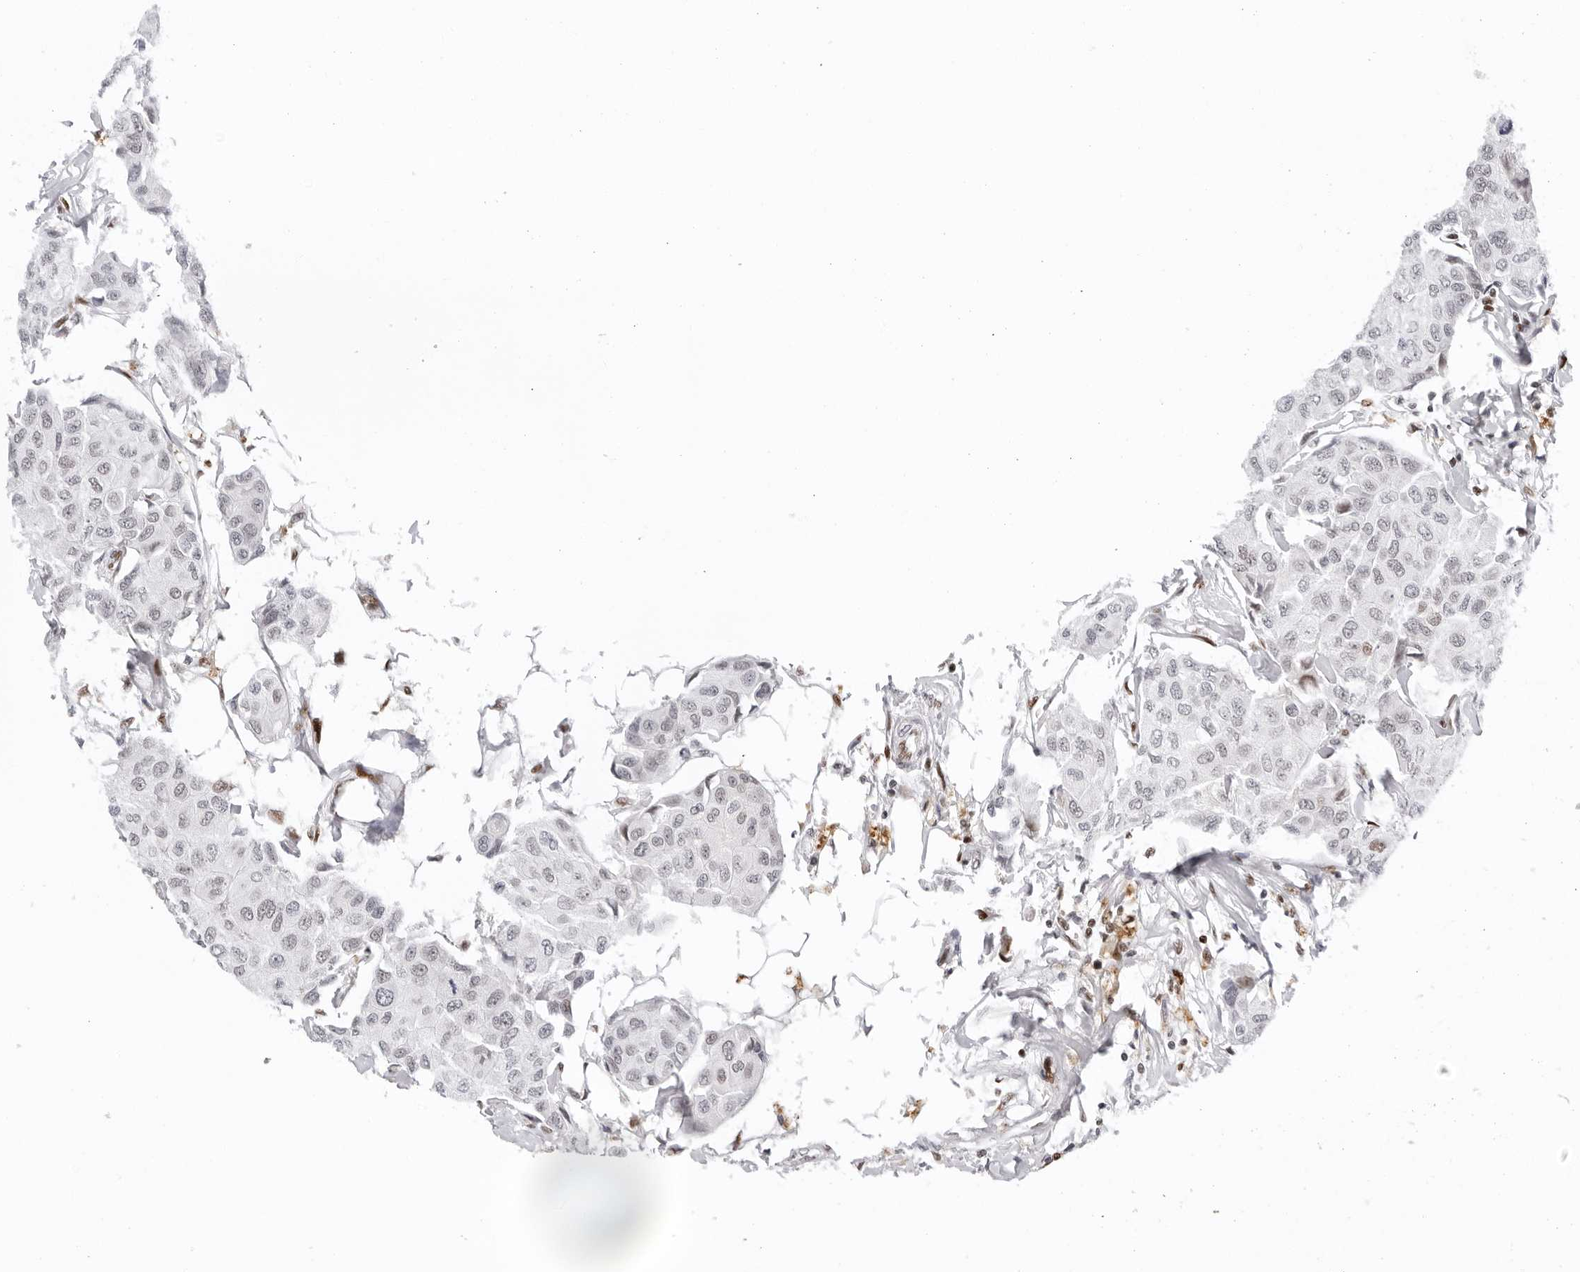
{"staining": {"intensity": "weak", "quantity": "<25%", "location": "nuclear"}, "tissue": "breast cancer", "cell_type": "Tumor cells", "image_type": "cancer", "snomed": [{"axis": "morphology", "description": "Duct carcinoma"}, {"axis": "topography", "description": "Breast"}], "caption": "Immunohistochemistry of invasive ductal carcinoma (breast) reveals no positivity in tumor cells.", "gene": "OGG1", "patient": {"sex": "female", "age": 80}}